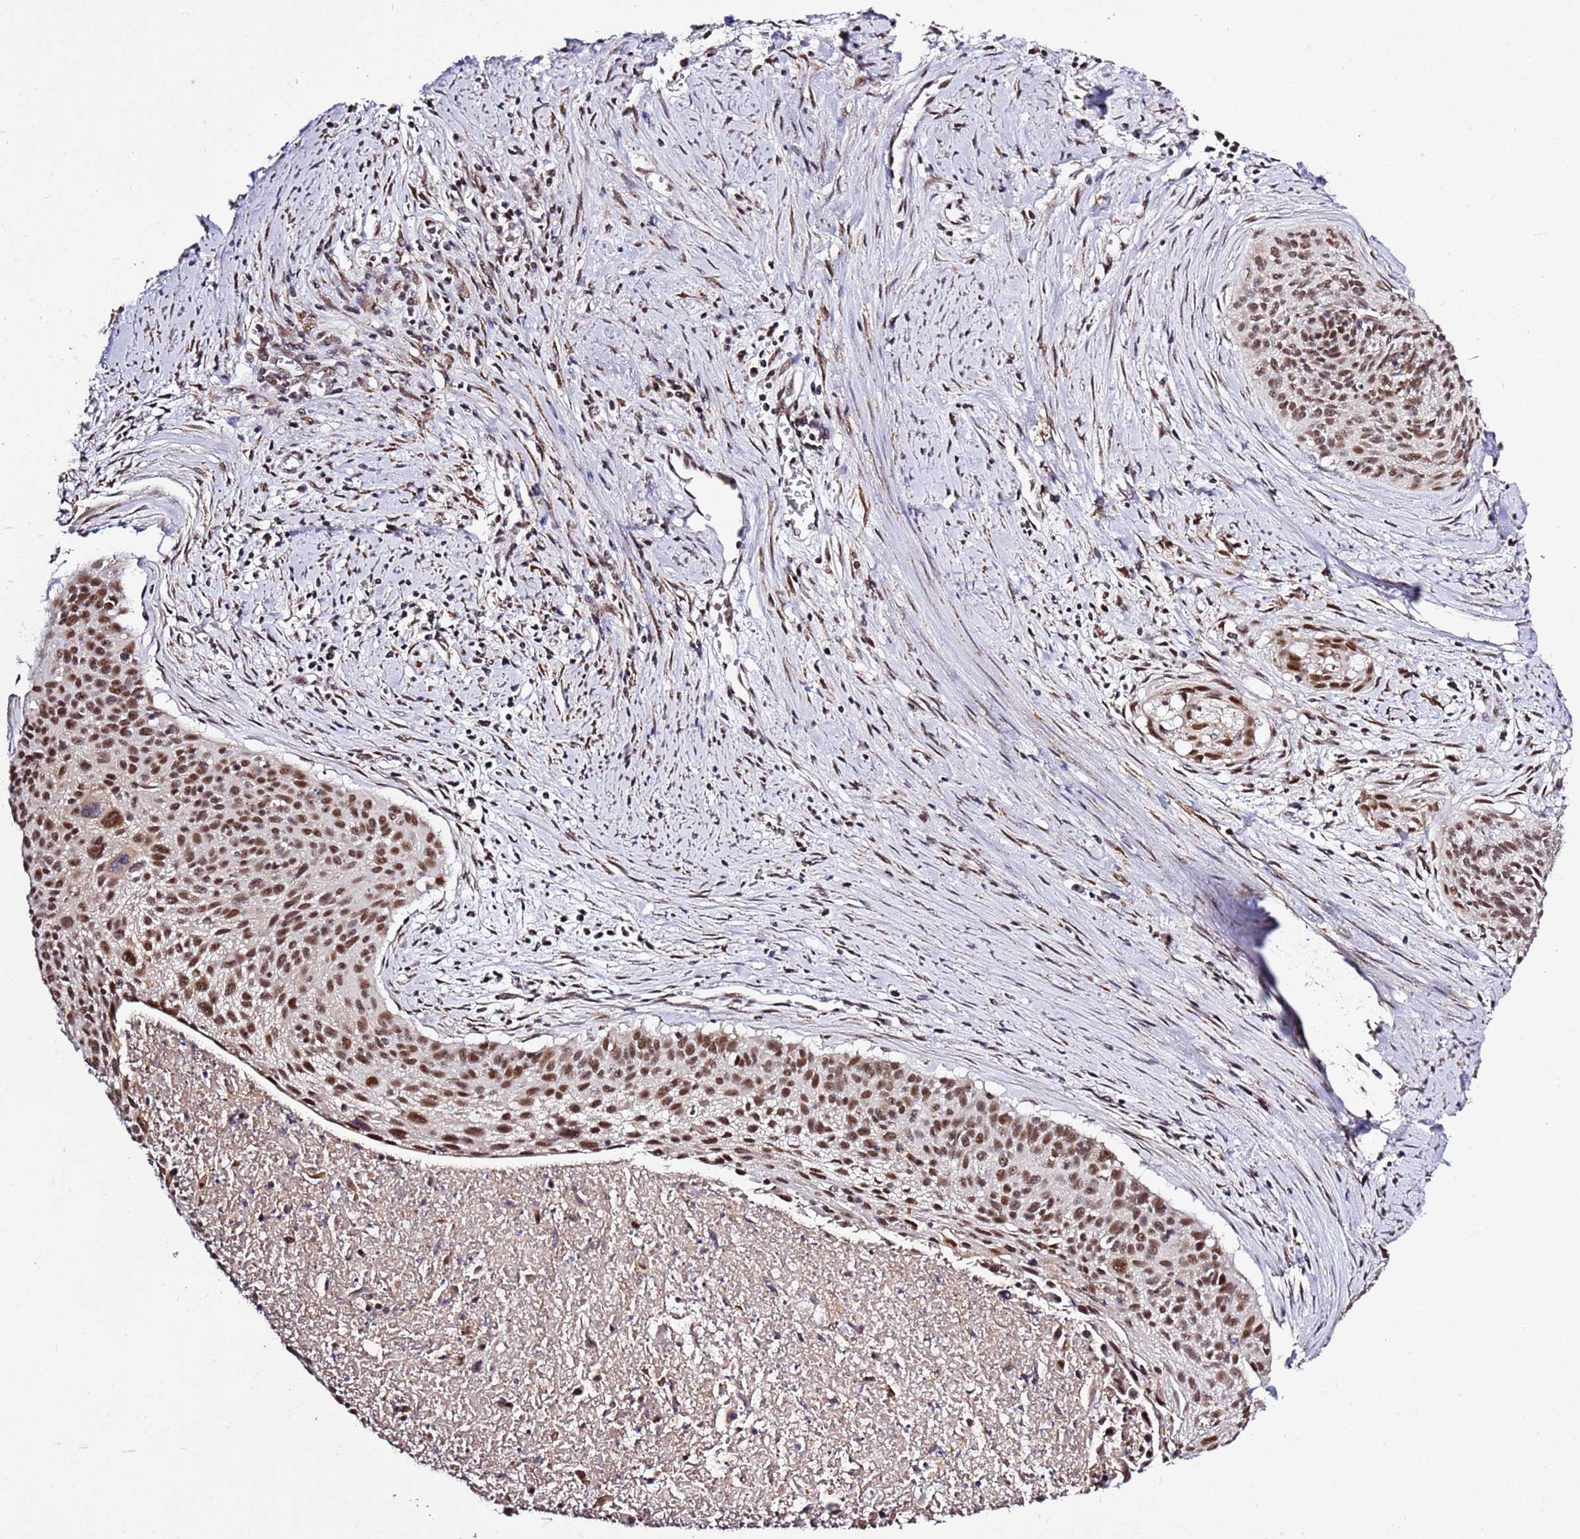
{"staining": {"intensity": "strong", "quantity": ">75%", "location": "nuclear"}, "tissue": "cervical cancer", "cell_type": "Tumor cells", "image_type": "cancer", "snomed": [{"axis": "morphology", "description": "Squamous cell carcinoma, NOS"}, {"axis": "topography", "description": "Cervix"}], "caption": "Protein expression analysis of human cervical cancer (squamous cell carcinoma) reveals strong nuclear staining in approximately >75% of tumor cells. (brown staining indicates protein expression, while blue staining denotes nuclei).", "gene": "AKAP8L", "patient": {"sex": "female", "age": 55}}